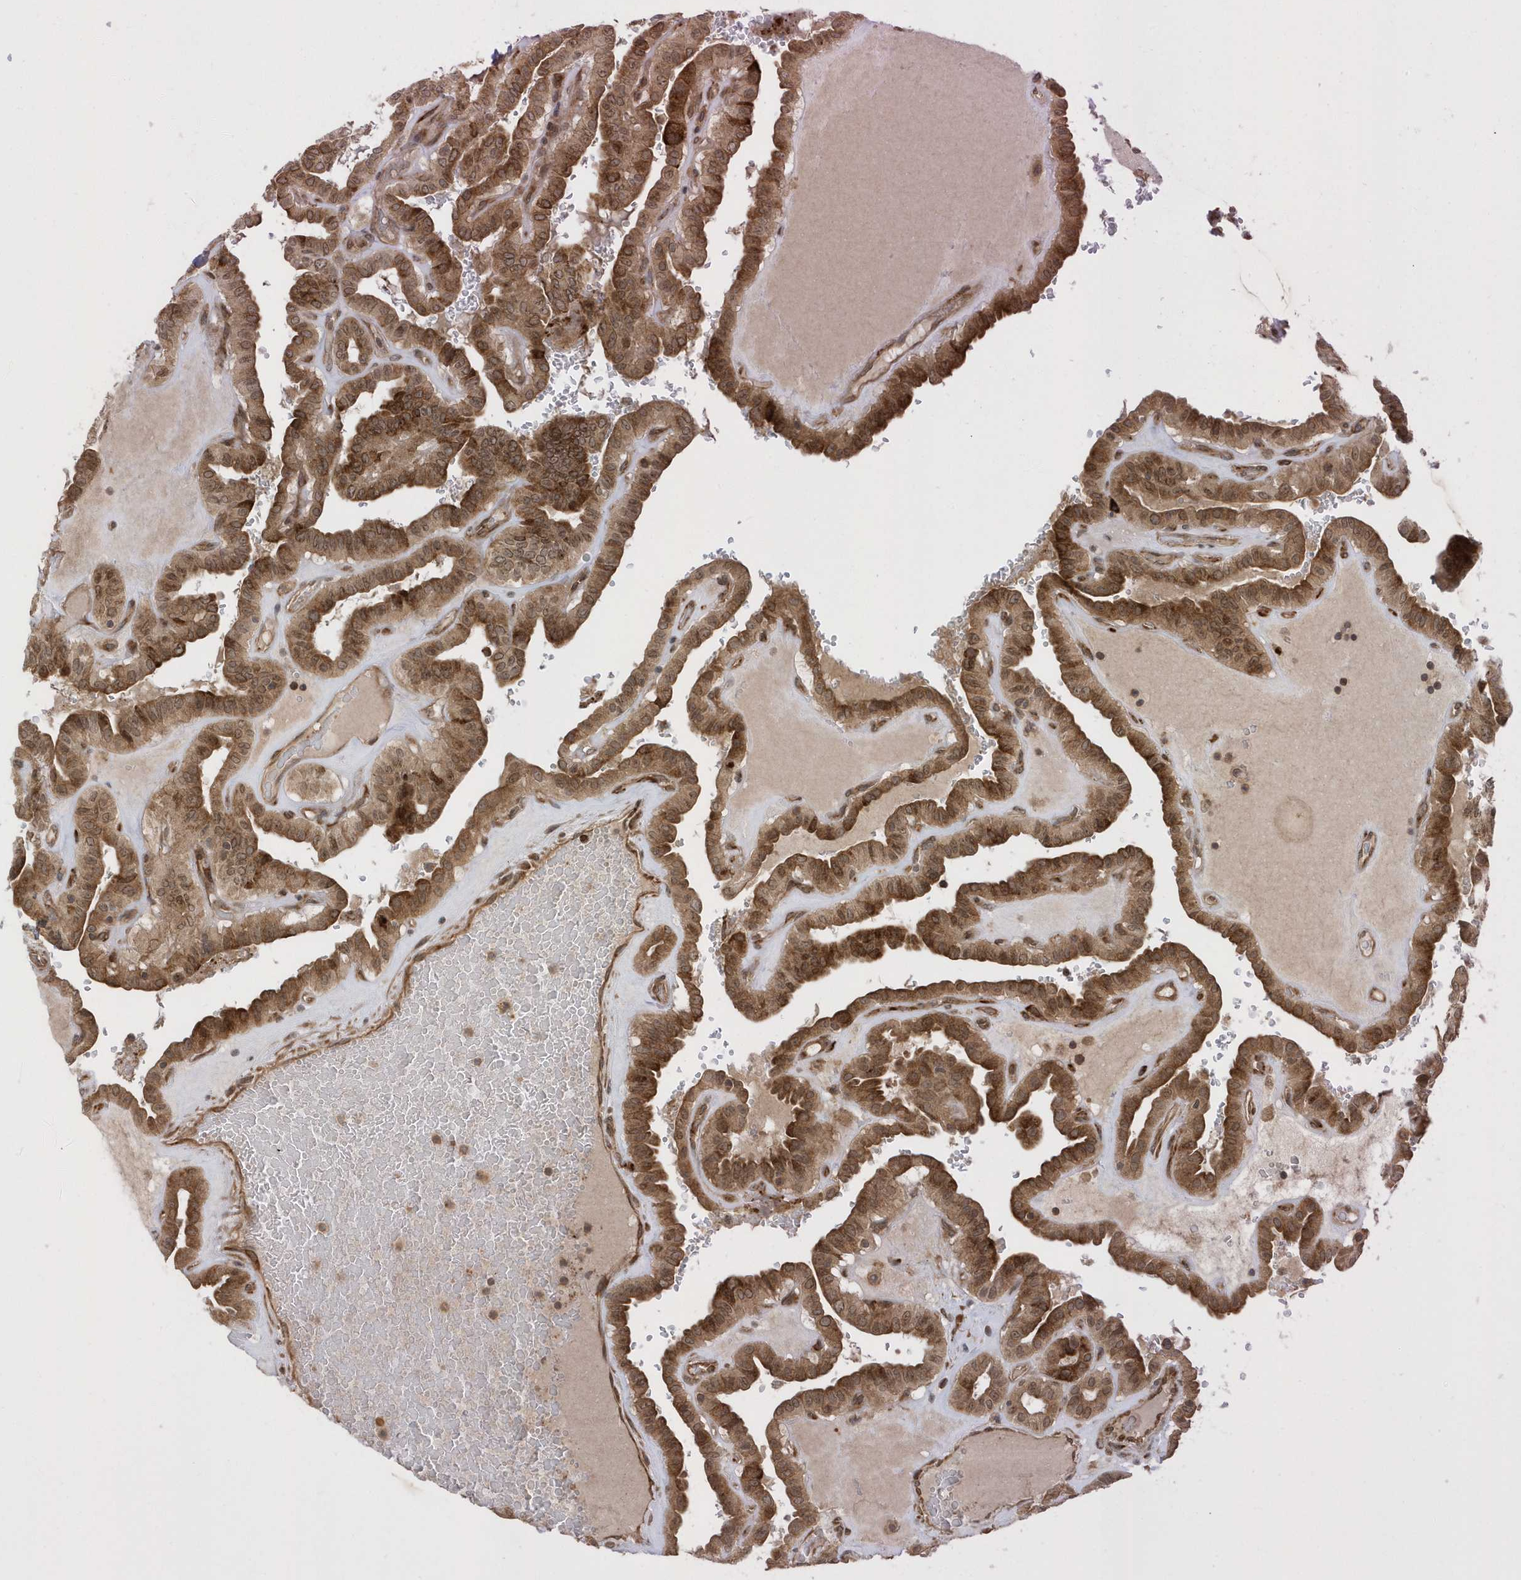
{"staining": {"intensity": "moderate", "quantity": ">75%", "location": "cytoplasmic/membranous,nuclear"}, "tissue": "thyroid cancer", "cell_type": "Tumor cells", "image_type": "cancer", "snomed": [{"axis": "morphology", "description": "Papillary adenocarcinoma, NOS"}, {"axis": "topography", "description": "Thyroid gland"}], "caption": "Immunohistochemistry (DAB (3,3'-diaminobenzidine)) staining of human thyroid cancer demonstrates moderate cytoplasmic/membranous and nuclear protein positivity in approximately >75% of tumor cells.", "gene": "METTL21A", "patient": {"sex": "male", "age": 77}}